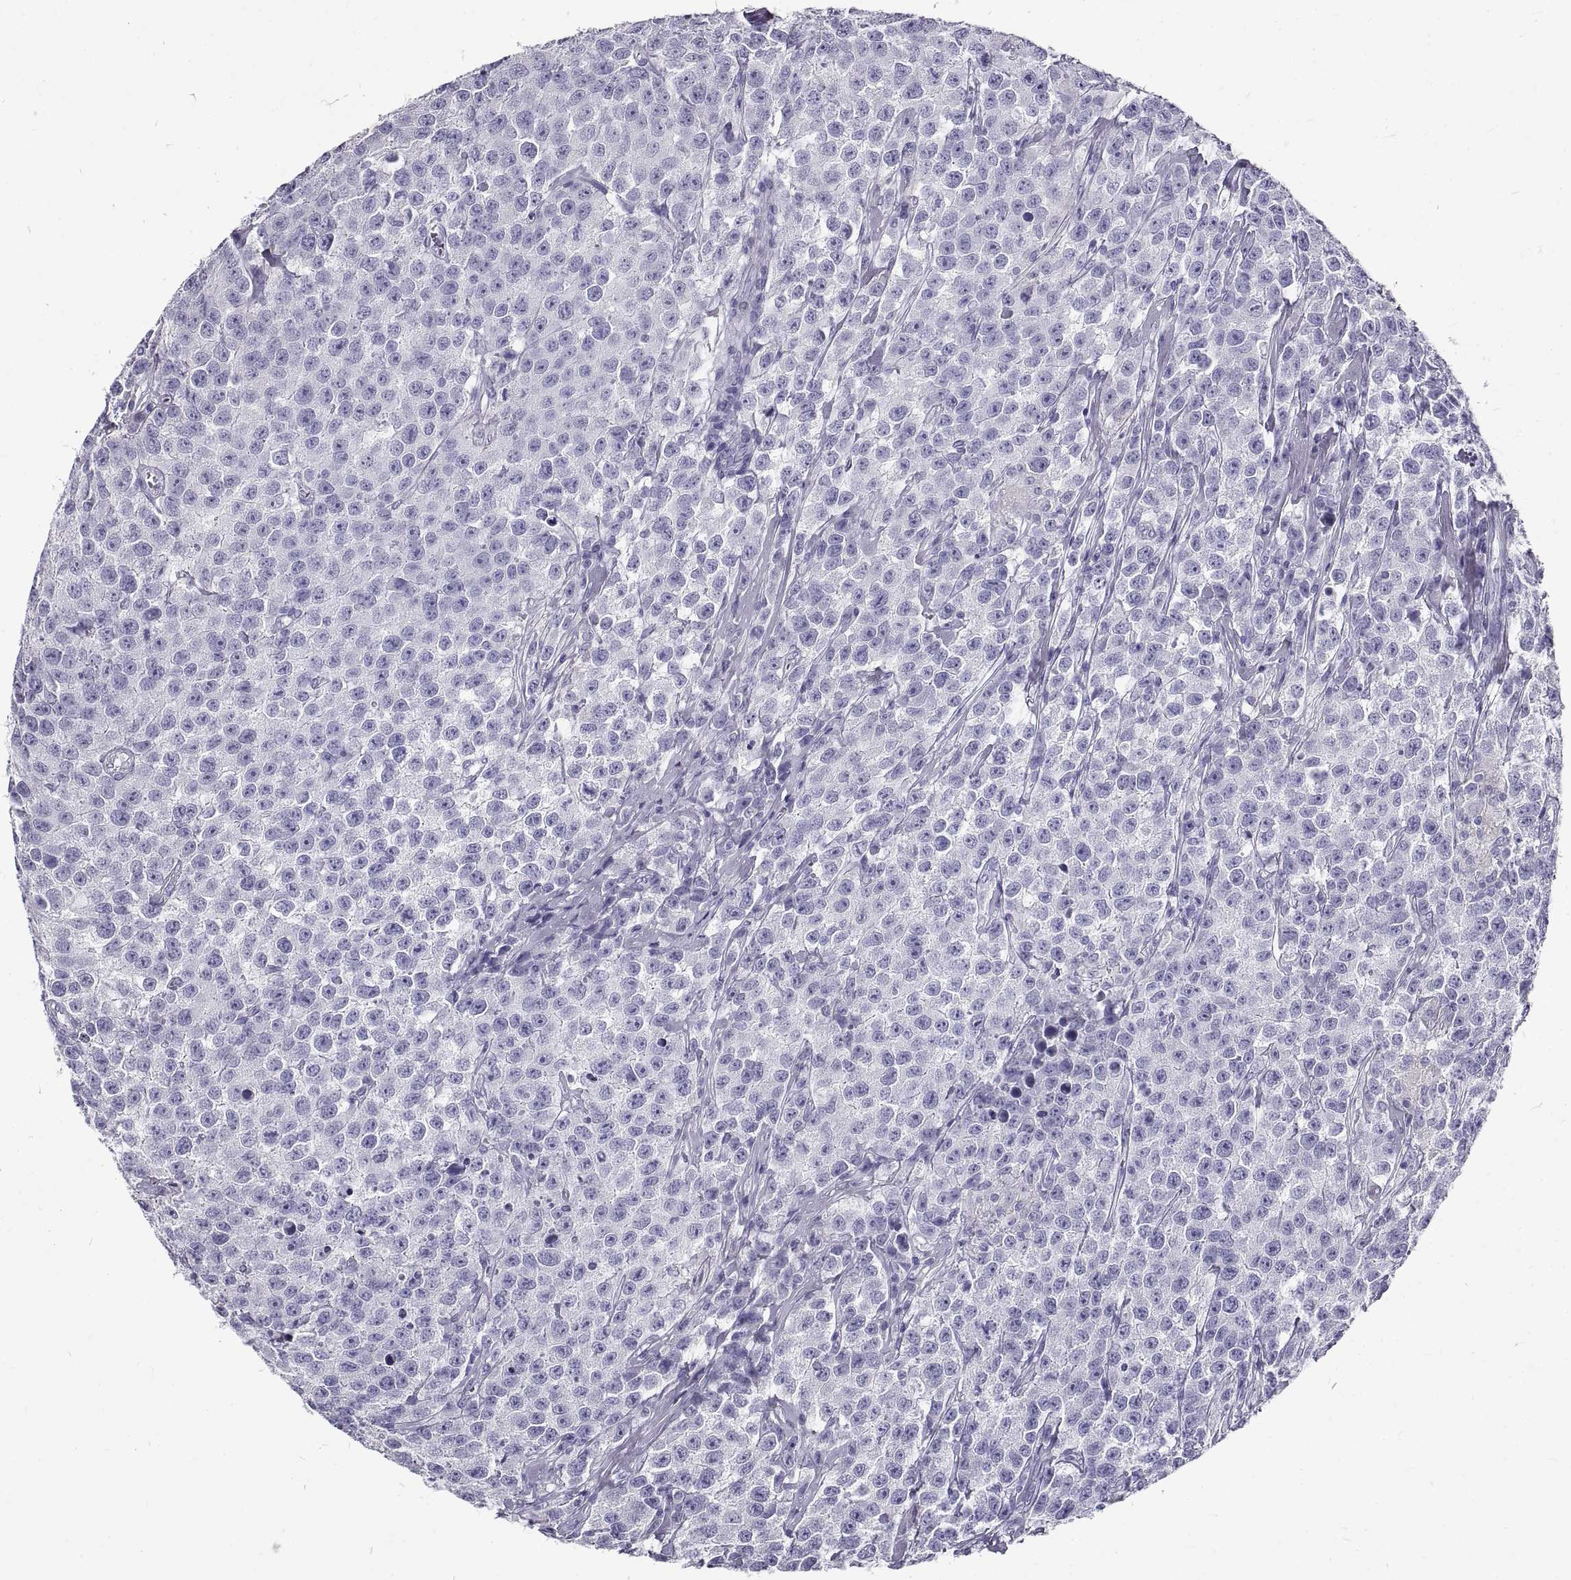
{"staining": {"intensity": "negative", "quantity": "none", "location": "none"}, "tissue": "testis cancer", "cell_type": "Tumor cells", "image_type": "cancer", "snomed": [{"axis": "morphology", "description": "Seminoma, NOS"}, {"axis": "topography", "description": "Testis"}], "caption": "A micrograph of testis seminoma stained for a protein reveals no brown staining in tumor cells. (DAB (3,3'-diaminobenzidine) immunohistochemistry (IHC) with hematoxylin counter stain).", "gene": "GNG12", "patient": {"sex": "male", "age": 59}}